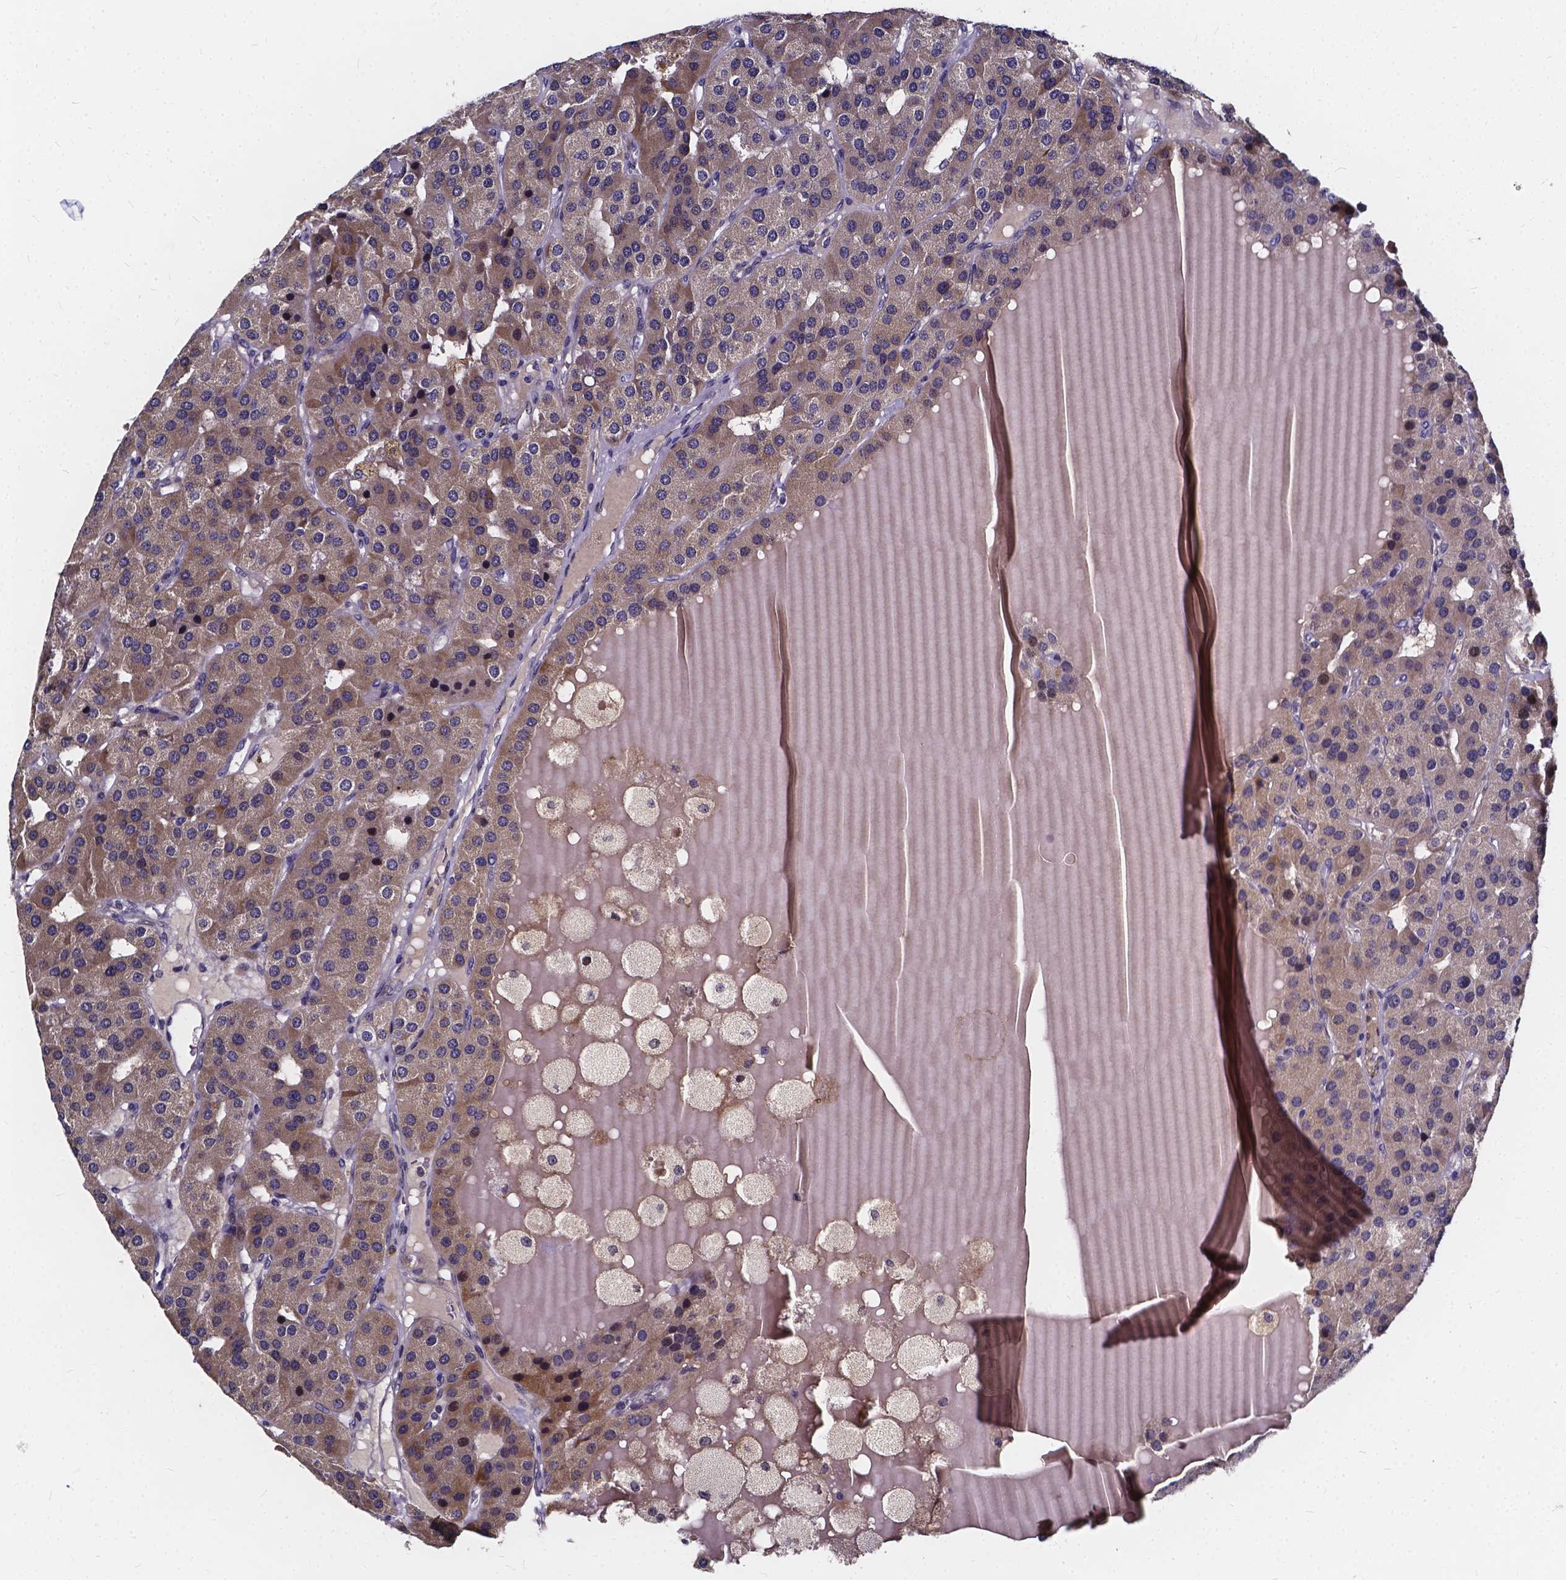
{"staining": {"intensity": "weak", "quantity": "25%-75%", "location": "cytoplasmic/membranous"}, "tissue": "parathyroid gland", "cell_type": "Glandular cells", "image_type": "normal", "snomed": [{"axis": "morphology", "description": "Normal tissue, NOS"}, {"axis": "morphology", "description": "Adenoma, NOS"}, {"axis": "topography", "description": "Parathyroid gland"}], "caption": "DAB immunohistochemical staining of normal parathyroid gland demonstrates weak cytoplasmic/membranous protein positivity in about 25%-75% of glandular cells. (Stains: DAB (3,3'-diaminobenzidine) in brown, nuclei in blue, Microscopy: brightfield microscopy at high magnification).", "gene": "SOWAHA", "patient": {"sex": "female", "age": 86}}